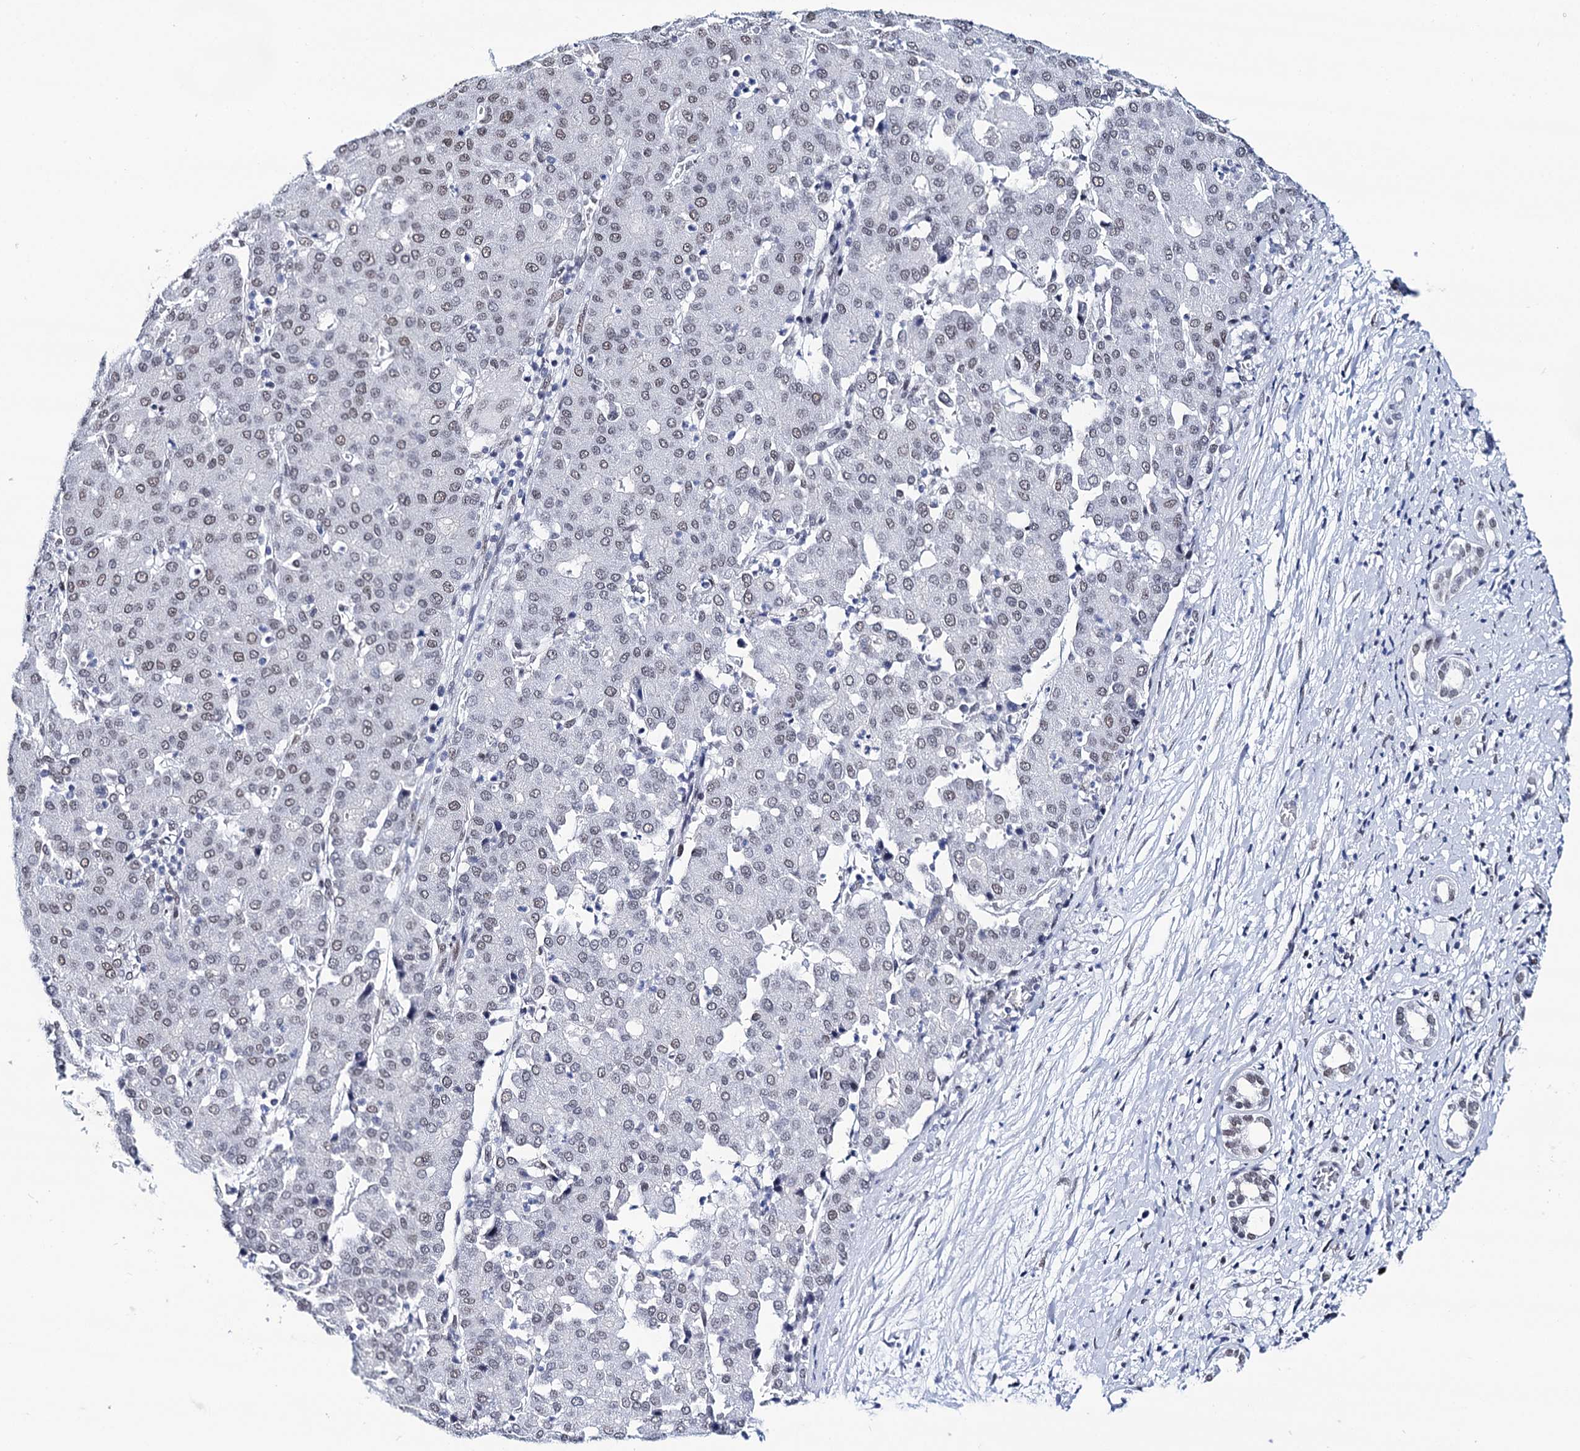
{"staining": {"intensity": "moderate", "quantity": "25%-75%", "location": "nuclear"}, "tissue": "liver cancer", "cell_type": "Tumor cells", "image_type": "cancer", "snomed": [{"axis": "morphology", "description": "Carcinoma, Hepatocellular, NOS"}, {"axis": "topography", "description": "Liver"}], "caption": "The micrograph demonstrates immunohistochemical staining of liver hepatocellular carcinoma. There is moderate nuclear expression is present in approximately 25%-75% of tumor cells.", "gene": "MATR3", "patient": {"sex": "male", "age": 65}}